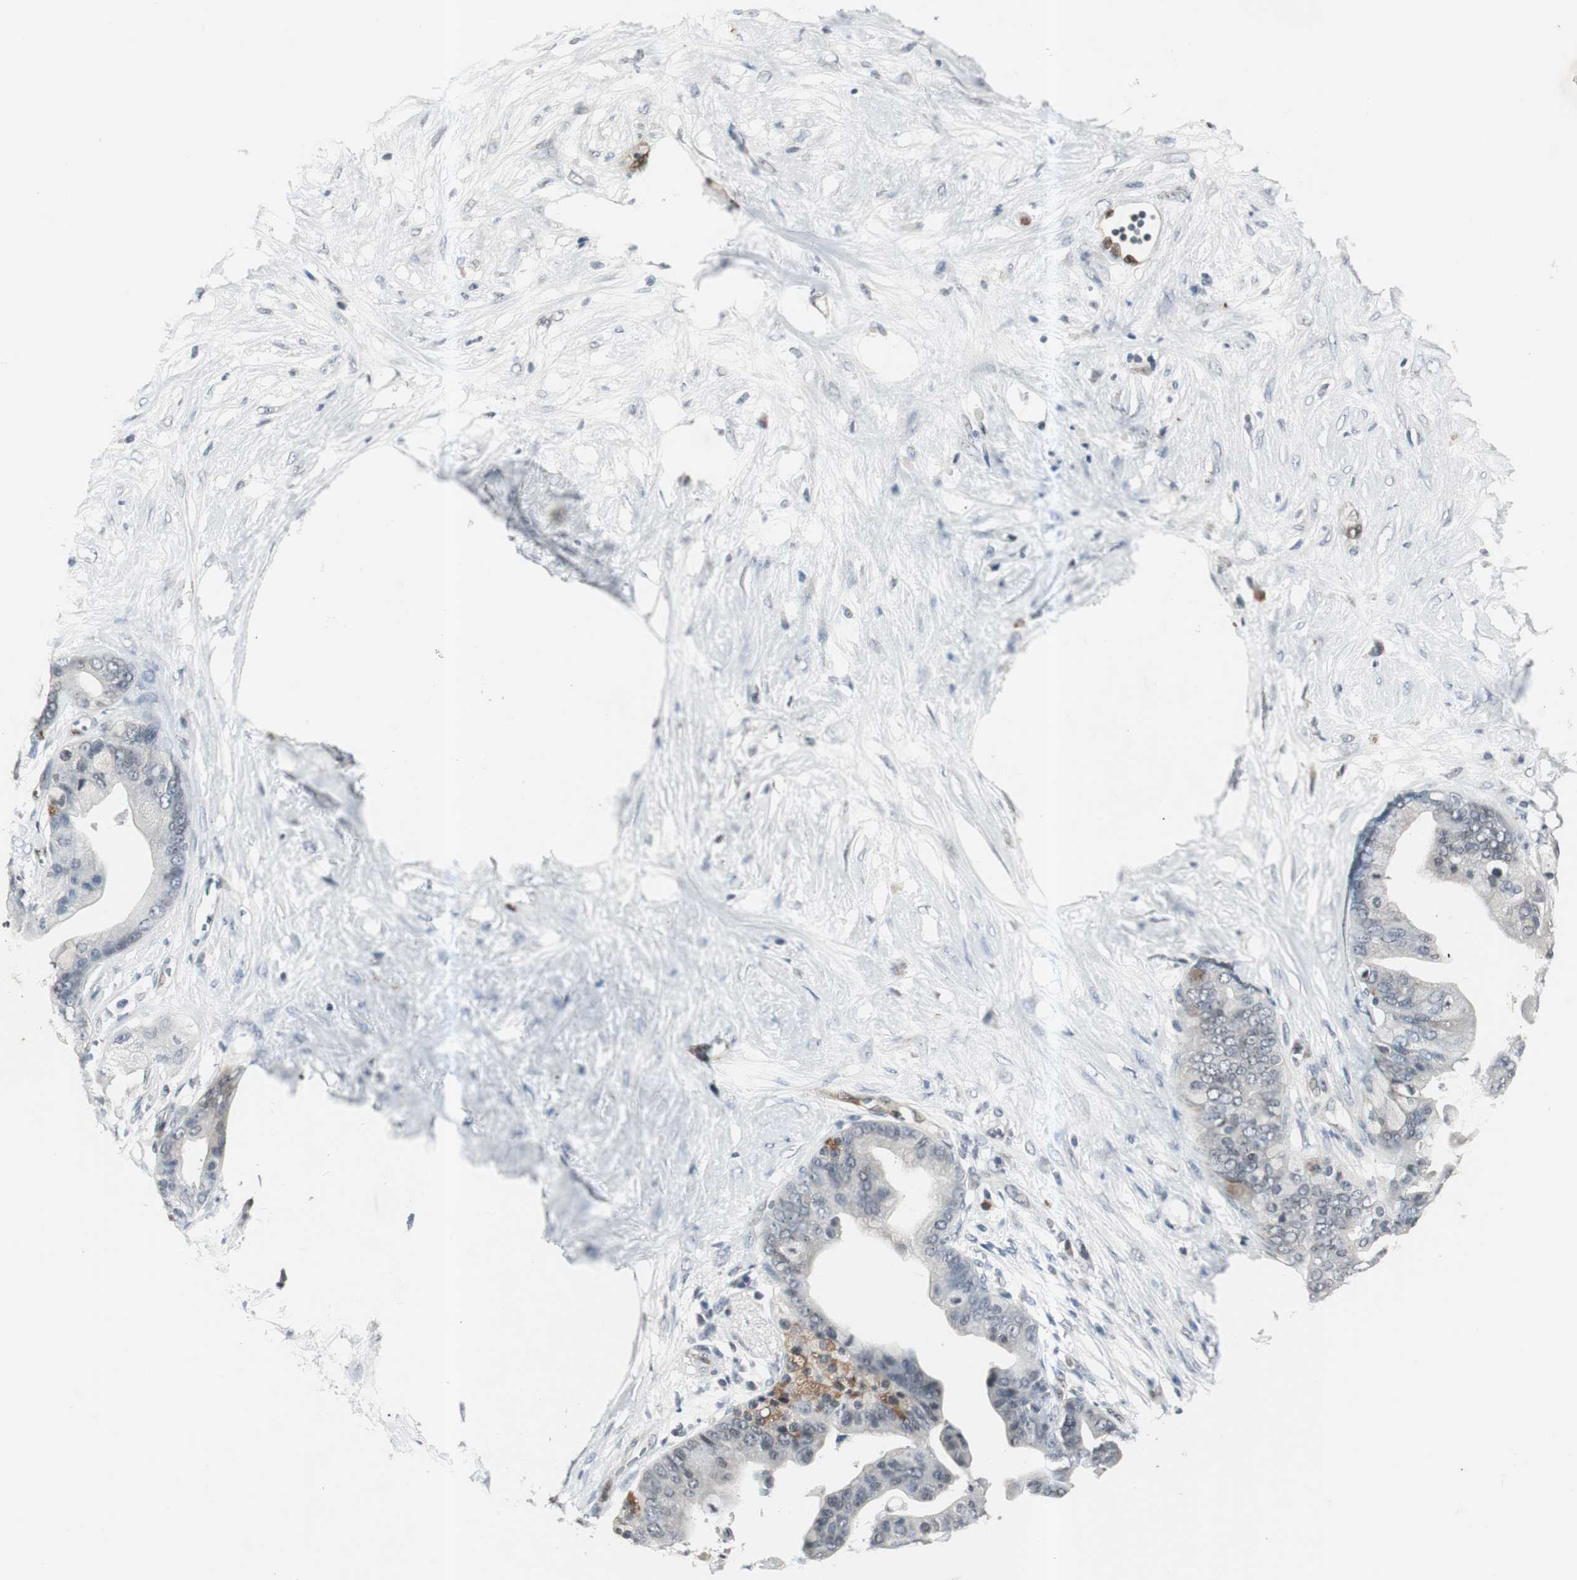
{"staining": {"intensity": "negative", "quantity": "none", "location": "none"}, "tissue": "pancreatic cancer", "cell_type": "Tumor cells", "image_type": "cancer", "snomed": [{"axis": "morphology", "description": "Adenocarcinoma, NOS"}, {"axis": "topography", "description": "Pancreas"}], "caption": "Tumor cells show no significant staining in pancreatic cancer (adenocarcinoma).", "gene": "SMAD1", "patient": {"sex": "female", "age": 75}}